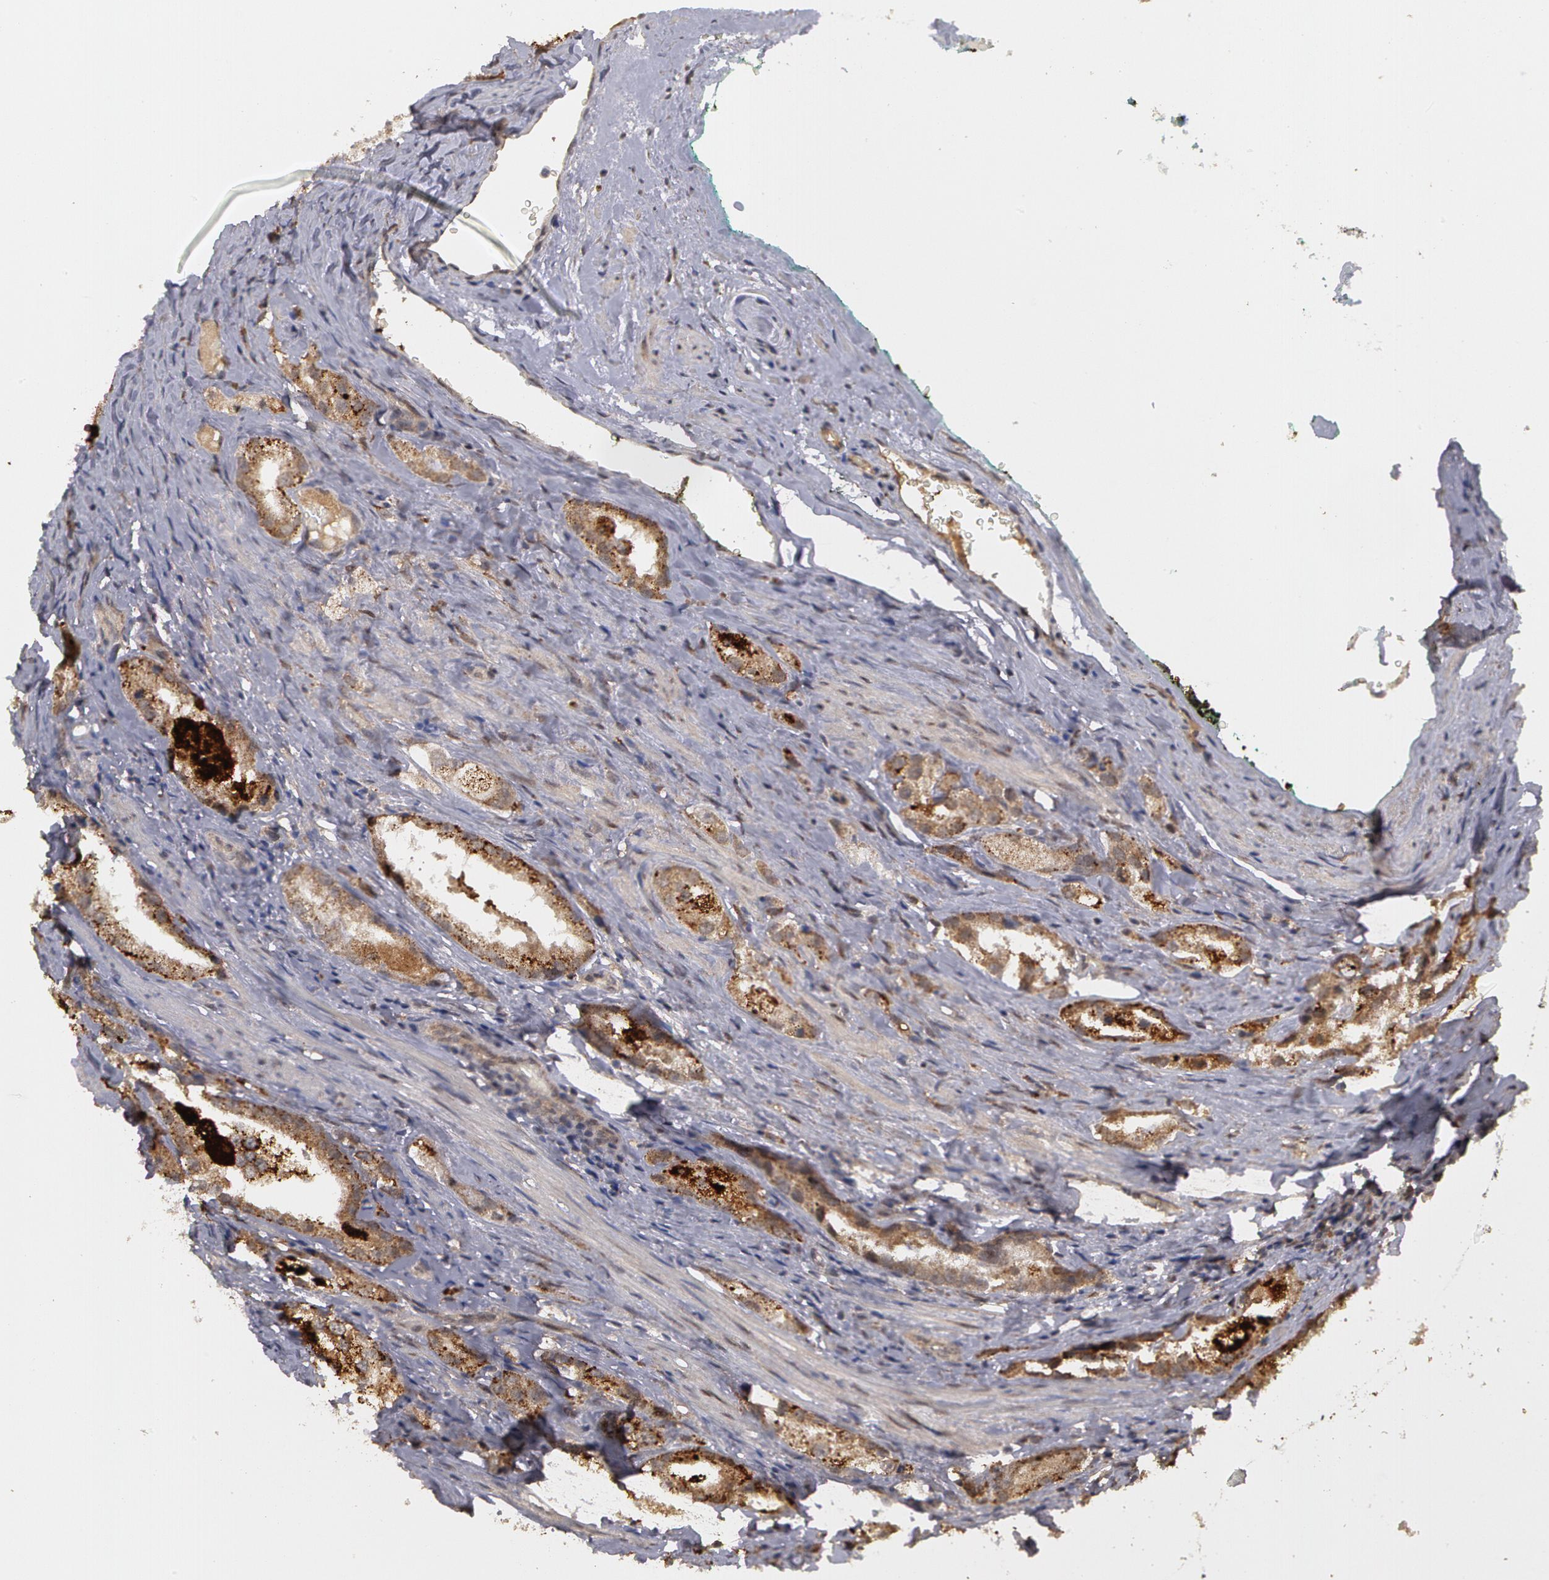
{"staining": {"intensity": "strong", "quantity": ">75%", "location": "cytoplasmic/membranous"}, "tissue": "prostate cancer", "cell_type": "Tumor cells", "image_type": "cancer", "snomed": [{"axis": "morphology", "description": "Adenocarcinoma, High grade"}, {"axis": "topography", "description": "Prostate"}], "caption": "Approximately >75% of tumor cells in human prostate cancer show strong cytoplasmic/membranous protein staining as visualized by brown immunohistochemical staining.", "gene": "GLIS1", "patient": {"sex": "male", "age": 63}}